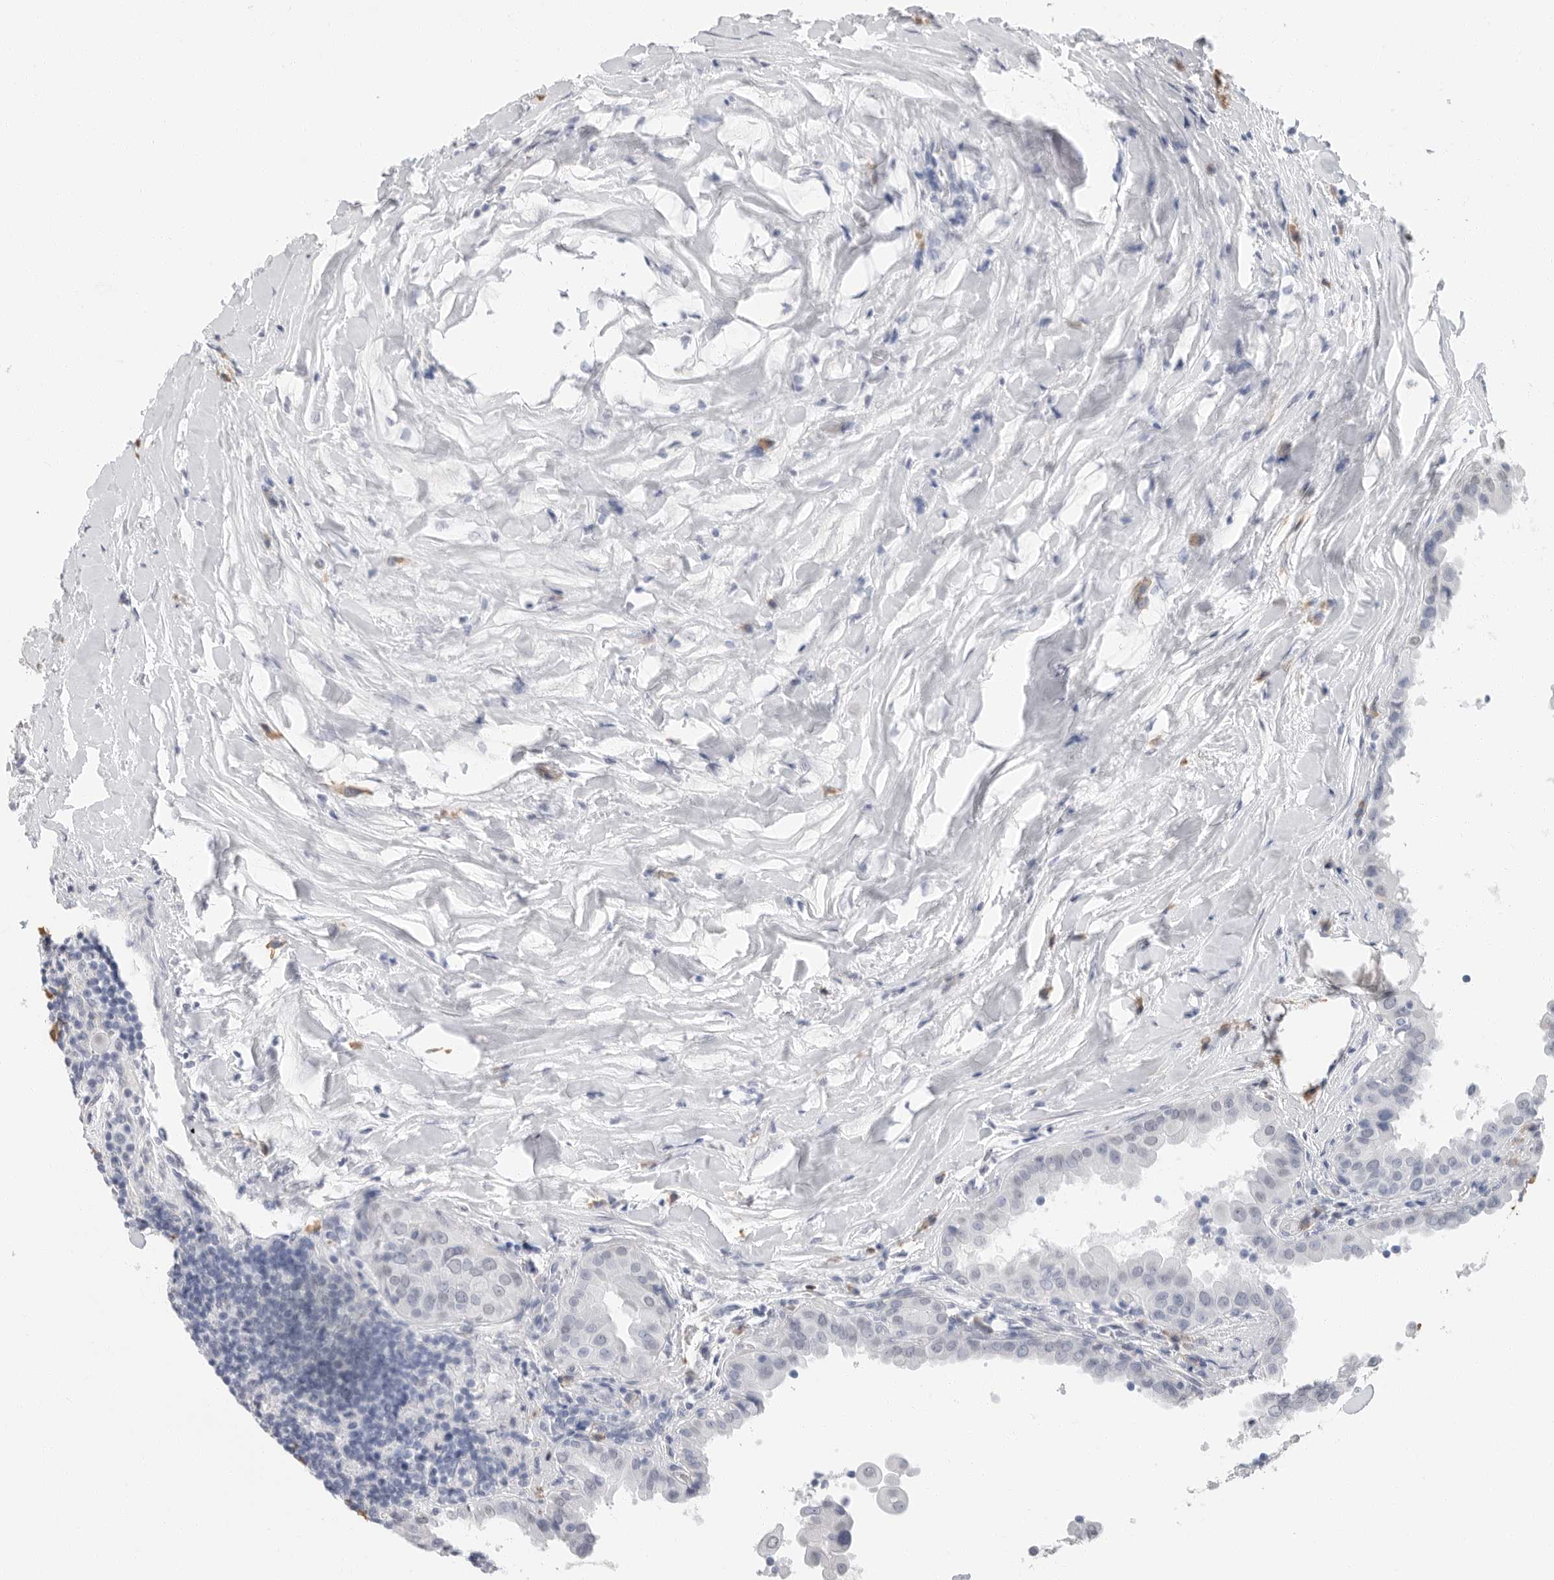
{"staining": {"intensity": "negative", "quantity": "none", "location": "none"}, "tissue": "thyroid cancer", "cell_type": "Tumor cells", "image_type": "cancer", "snomed": [{"axis": "morphology", "description": "Papillary adenocarcinoma, NOS"}, {"axis": "topography", "description": "Thyroid gland"}], "caption": "Immunohistochemistry micrograph of neoplastic tissue: human thyroid cancer (papillary adenocarcinoma) stained with DAB displays no significant protein staining in tumor cells. (DAB IHC, high magnification).", "gene": "ARHGEF10", "patient": {"sex": "male", "age": 33}}